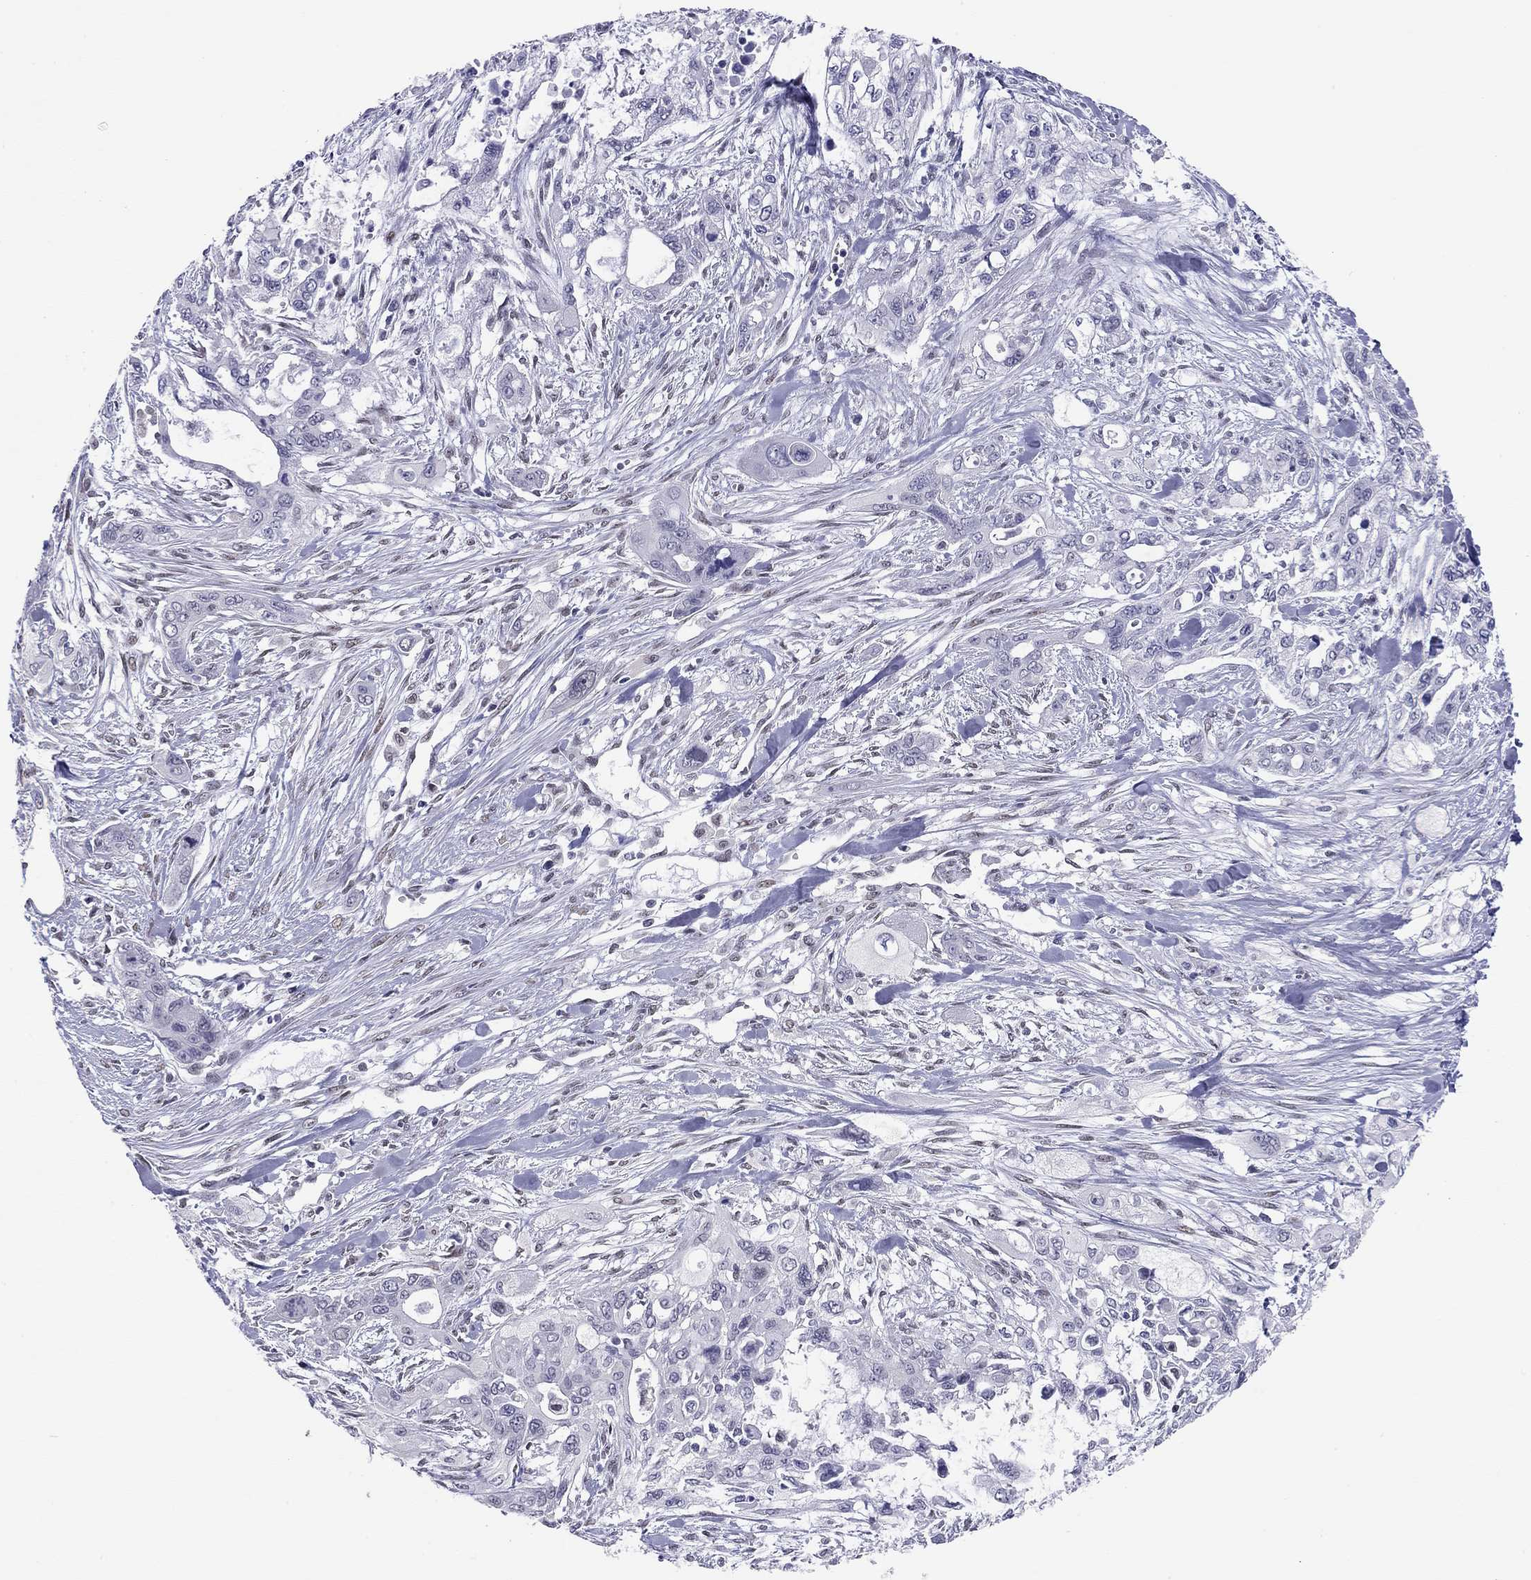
{"staining": {"intensity": "negative", "quantity": "none", "location": "none"}, "tissue": "pancreatic cancer", "cell_type": "Tumor cells", "image_type": "cancer", "snomed": [{"axis": "morphology", "description": "Adenocarcinoma, NOS"}, {"axis": "topography", "description": "Pancreas"}], "caption": "DAB (3,3'-diaminobenzidine) immunohistochemical staining of pancreatic adenocarcinoma shows no significant staining in tumor cells.", "gene": "DOT1L", "patient": {"sex": "male", "age": 47}}